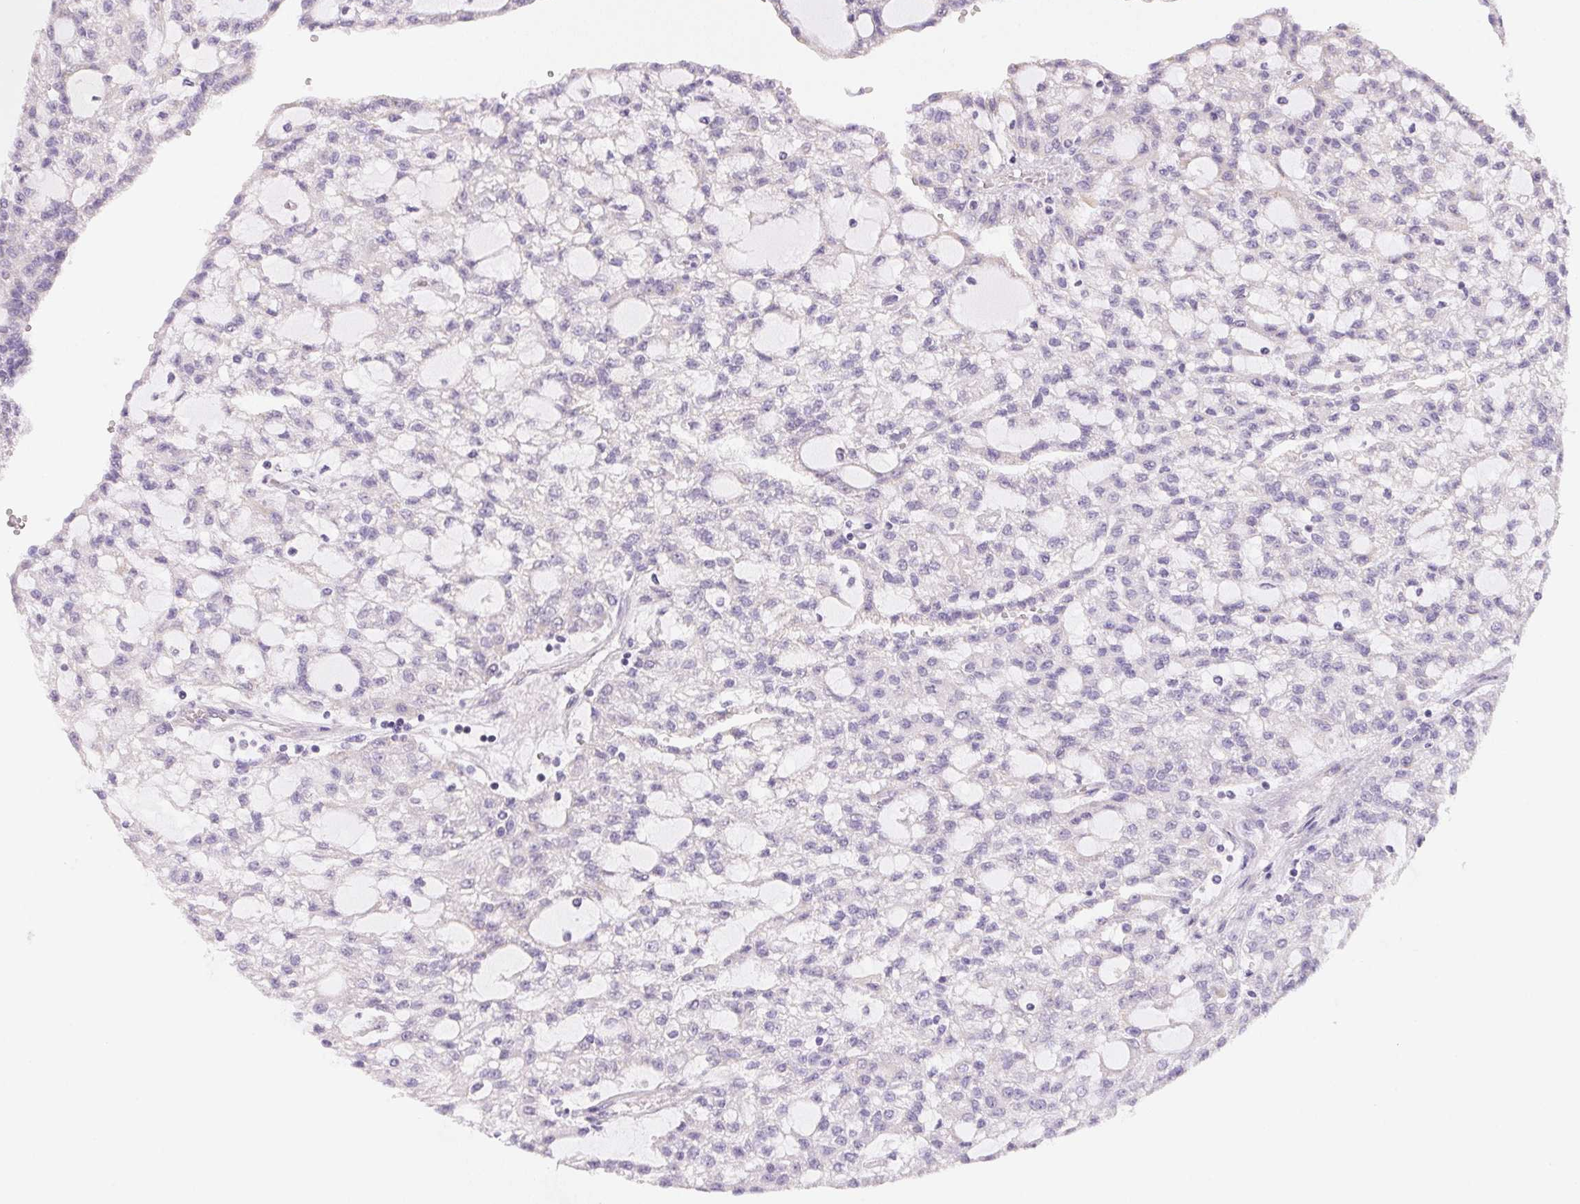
{"staining": {"intensity": "negative", "quantity": "none", "location": "none"}, "tissue": "renal cancer", "cell_type": "Tumor cells", "image_type": "cancer", "snomed": [{"axis": "morphology", "description": "Adenocarcinoma, NOS"}, {"axis": "topography", "description": "Kidney"}], "caption": "Immunohistochemical staining of adenocarcinoma (renal) exhibits no significant staining in tumor cells.", "gene": "GIPC2", "patient": {"sex": "male", "age": 63}}